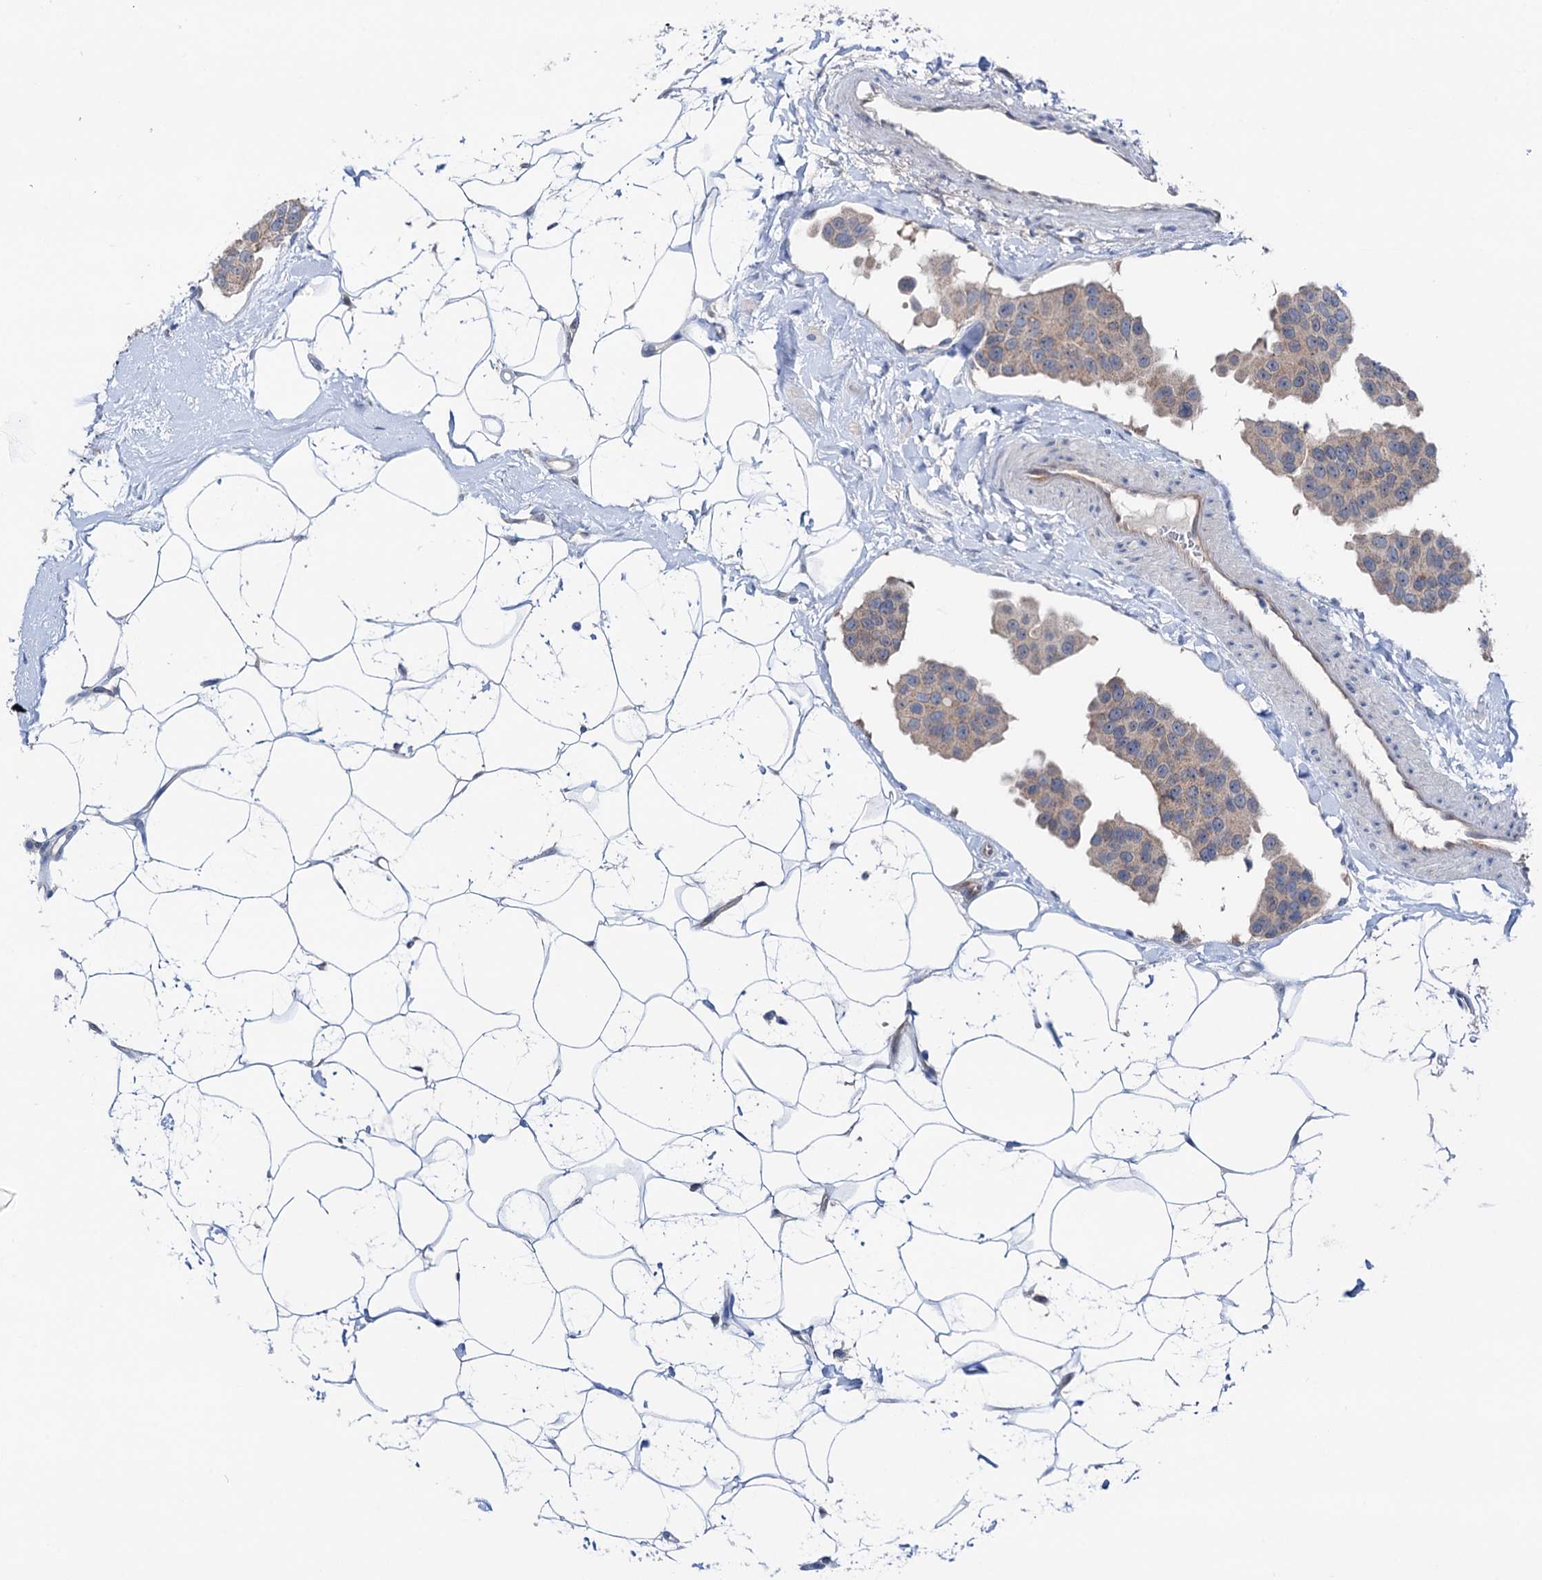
{"staining": {"intensity": "weak", "quantity": "25%-75%", "location": "cytoplasmic/membranous"}, "tissue": "breast cancer", "cell_type": "Tumor cells", "image_type": "cancer", "snomed": [{"axis": "morphology", "description": "Normal tissue, NOS"}, {"axis": "morphology", "description": "Duct carcinoma"}, {"axis": "topography", "description": "Breast"}], "caption": "IHC staining of breast cancer, which exhibits low levels of weak cytoplasmic/membranous staining in approximately 25%-75% of tumor cells indicating weak cytoplasmic/membranous protein staining. The staining was performed using DAB (brown) for protein detection and nuclei were counterstained in hematoxylin (blue).", "gene": "SHROOM1", "patient": {"sex": "female", "age": 39}}